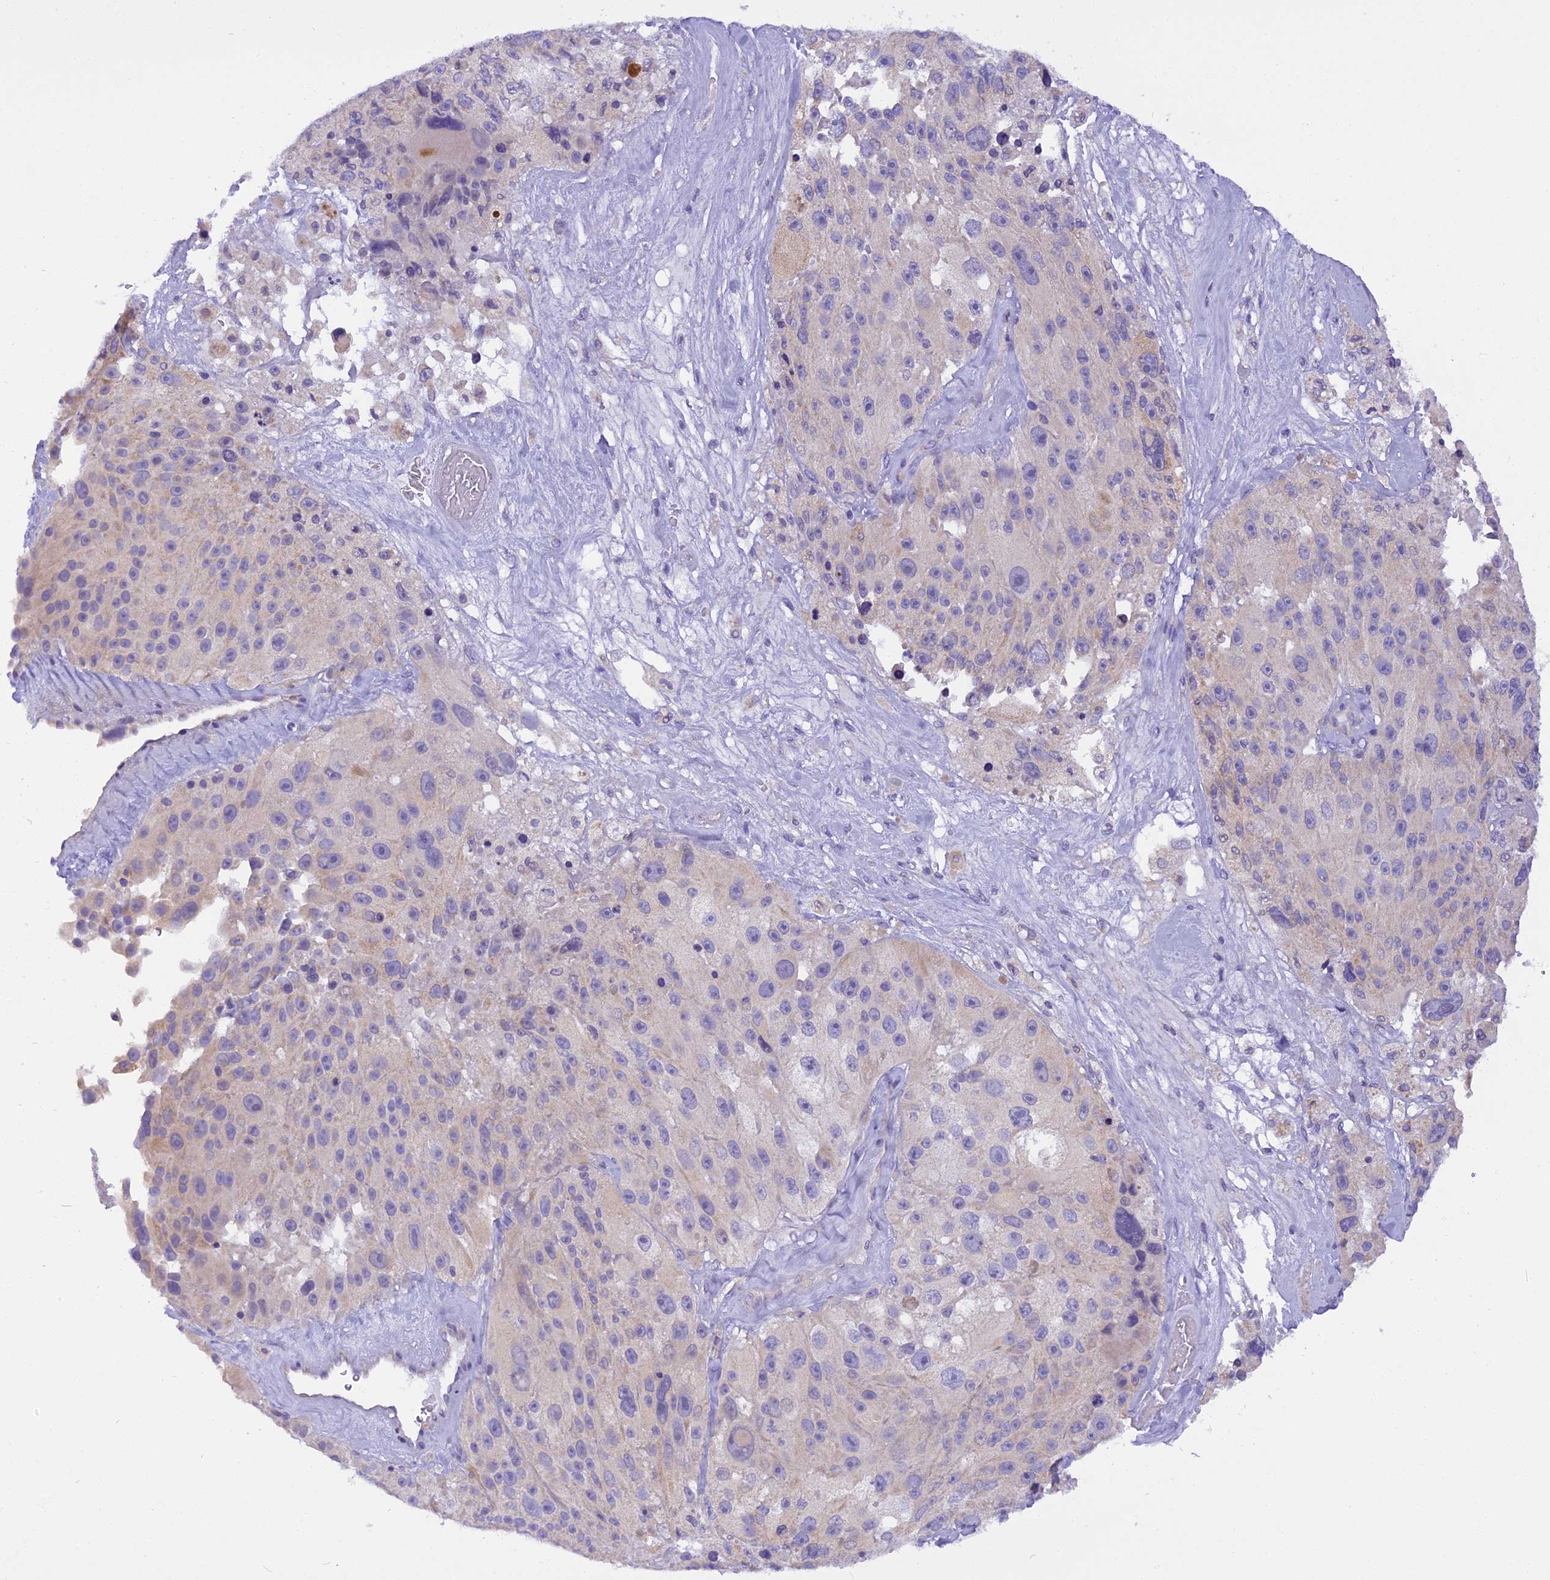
{"staining": {"intensity": "negative", "quantity": "none", "location": "none"}, "tissue": "melanoma", "cell_type": "Tumor cells", "image_type": "cancer", "snomed": [{"axis": "morphology", "description": "Malignant melanoma, Metastatic site"}, {"axis": "topography", "description": "Lymph node"}], "caption": "Histopathology image shows no significant protein positivity in tumor cells of melanoma.", "gene": "TRIM3", "patient": {"sex": "male", "age": 62}}